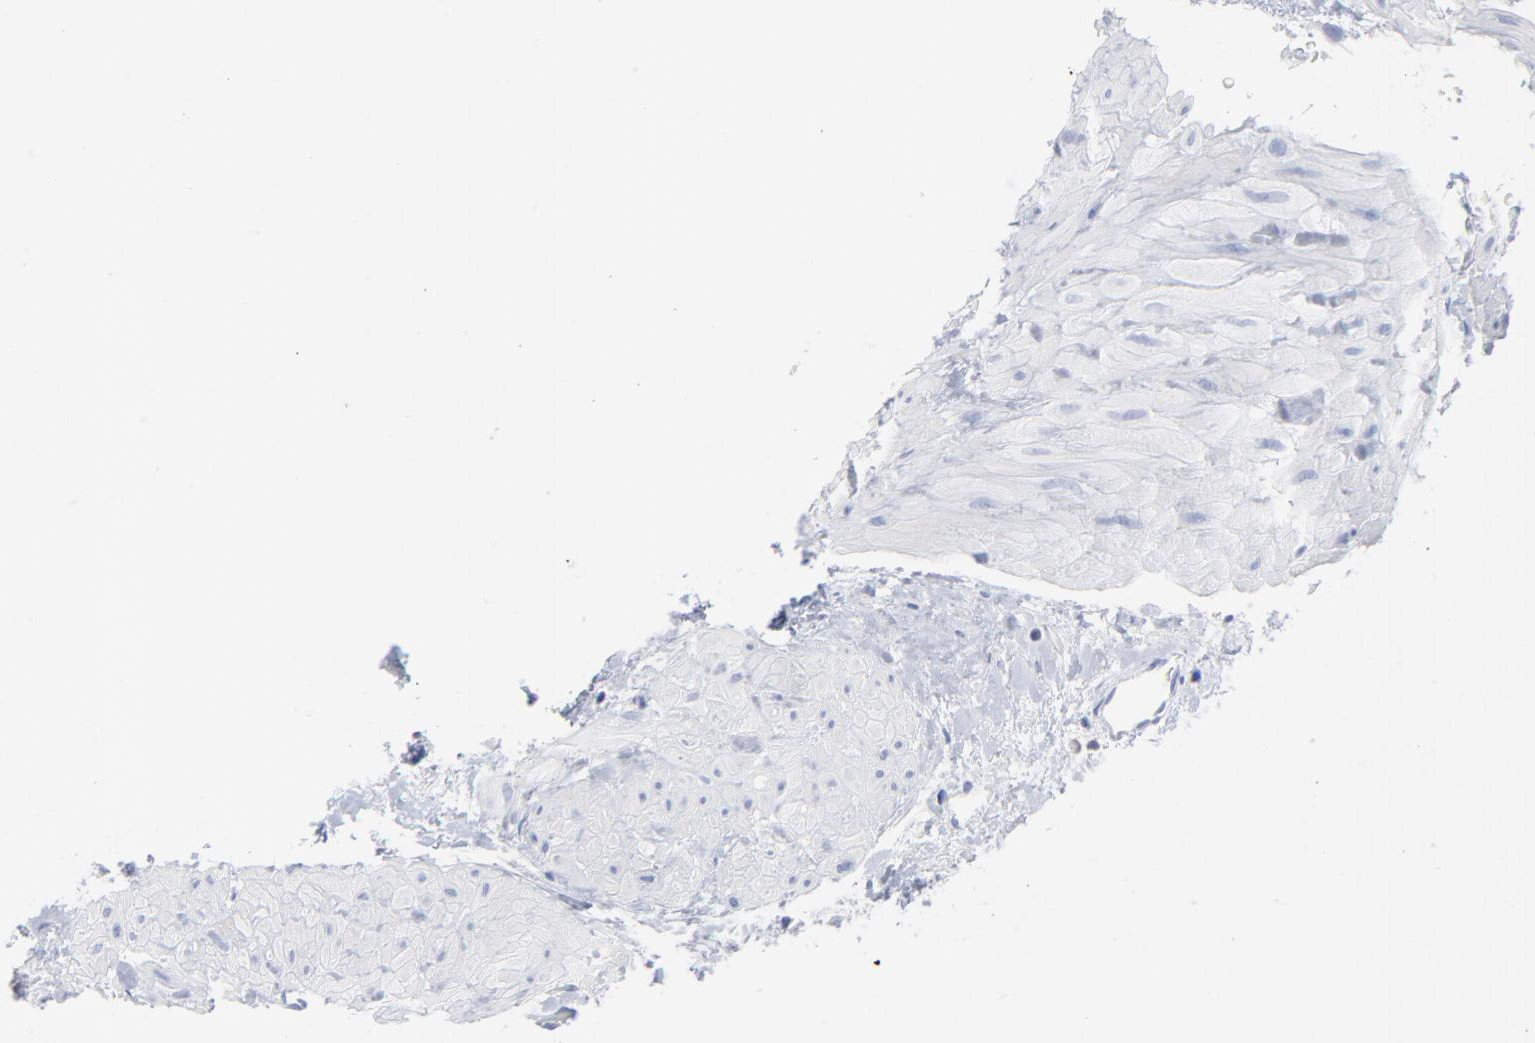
{"staining": {"intensity": "negative", "quantity": "none", "location": "none"}, "tissue": "gallbladder", "cell_type": "Glandular cells", "image_type": "normal", "snomed": [{"axis": "morphology", "description": "Normal tissue, NOS"}, {"axis": "morphology", "description": "Inflammation, NOS"}, {"axis": "topography", "description": "Gallbladder"}], "caption": "This is an IHC histopathology image of unremarkable human gallbladder. There is no expression in glandular cells.", "gene": "P2RY8", "patient": {"sex": "male", "age": 66}}